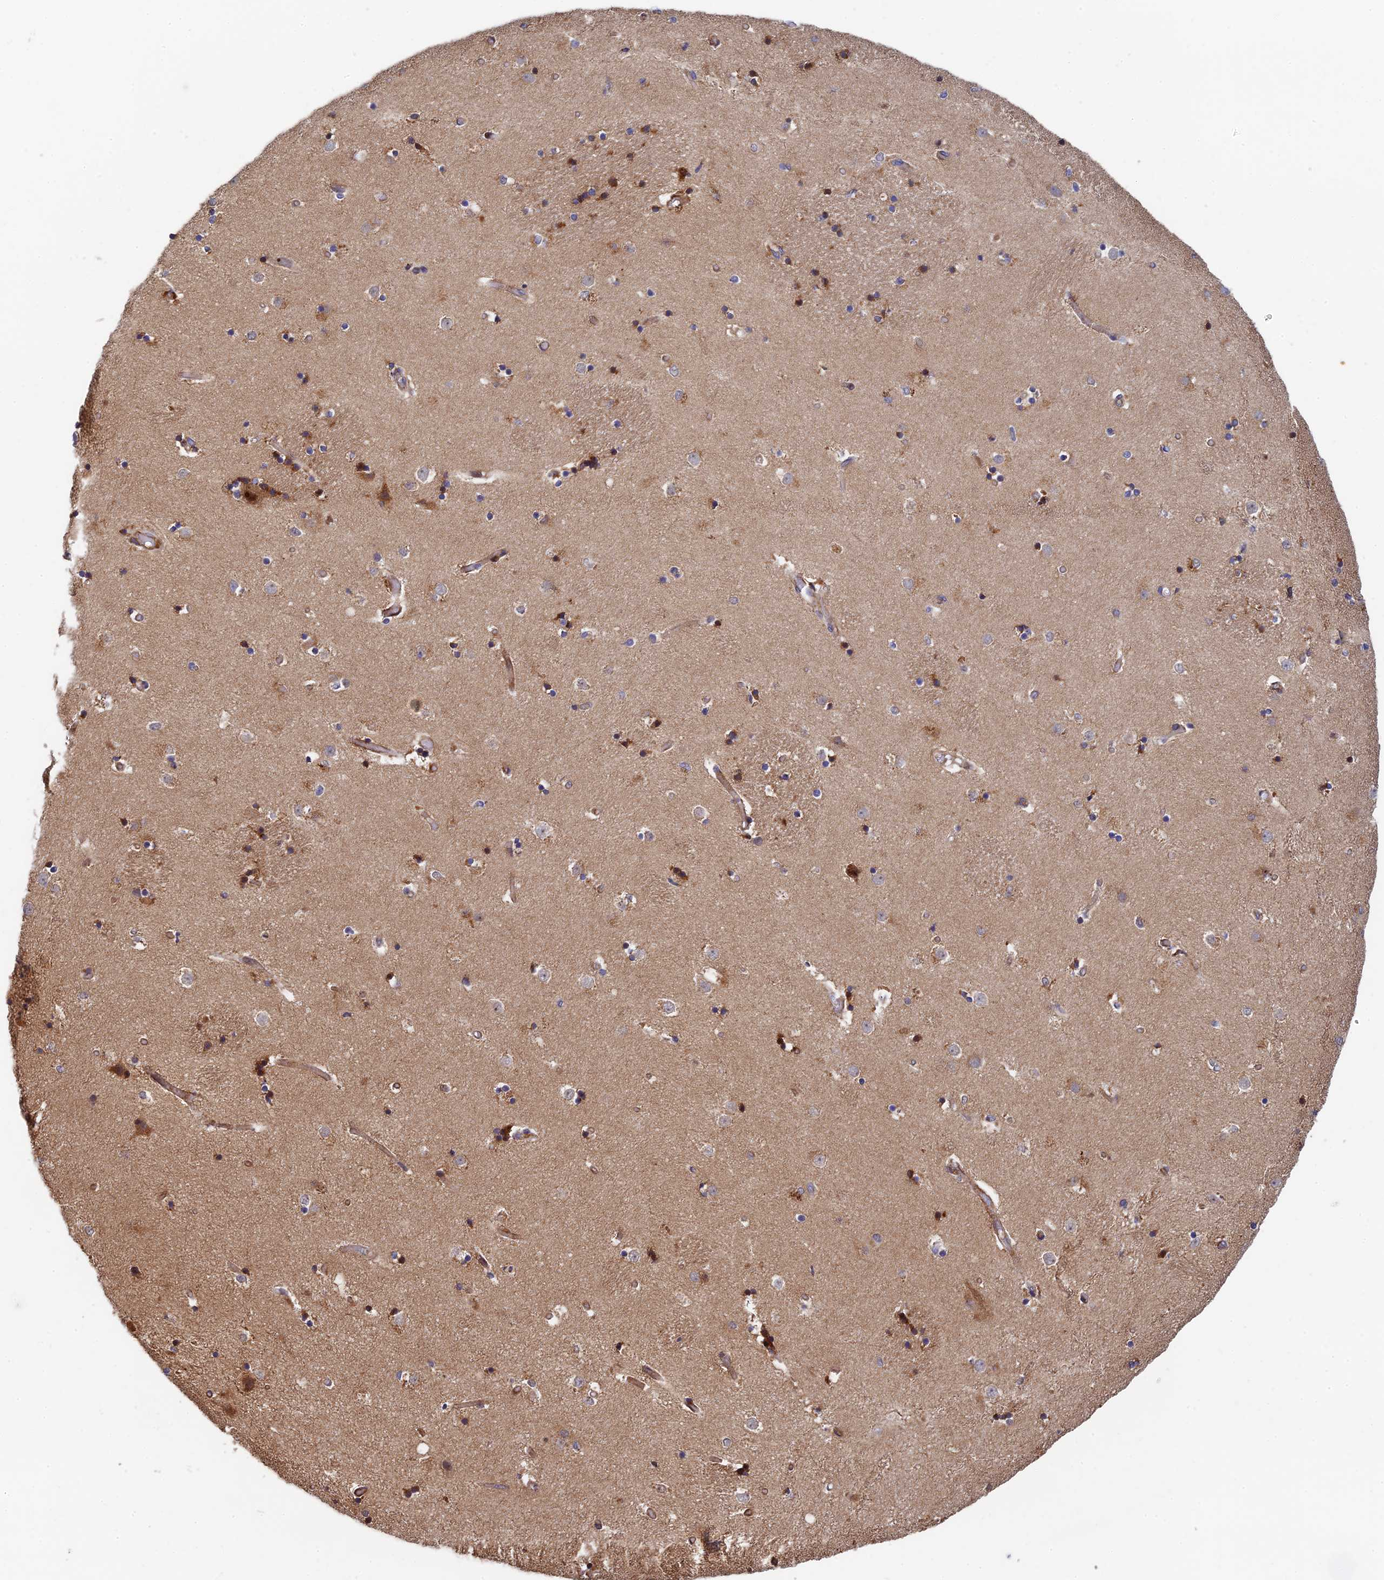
{"staining": {"intensity": "moderate", "quantity": "<25%", "location": "cytoplasmic/membranous"}, "tissue": "caudate", "cell_type": "Glial cells", "image_type": "normal", "snomed": [{"axis": "morphology", "description": "Normal tissue, NOS"}, {"axis": "topography", "description": "Lateral ventricle wall"}], "caption": "The photomicrograph displays immunohistochemical staining of benign caudate. There is moderate cytoplasmic/membranous staining is present in about <25% of glial cells.", "gene": "PPP2R3C", "patient": {"sex": "female", "age": 52}}